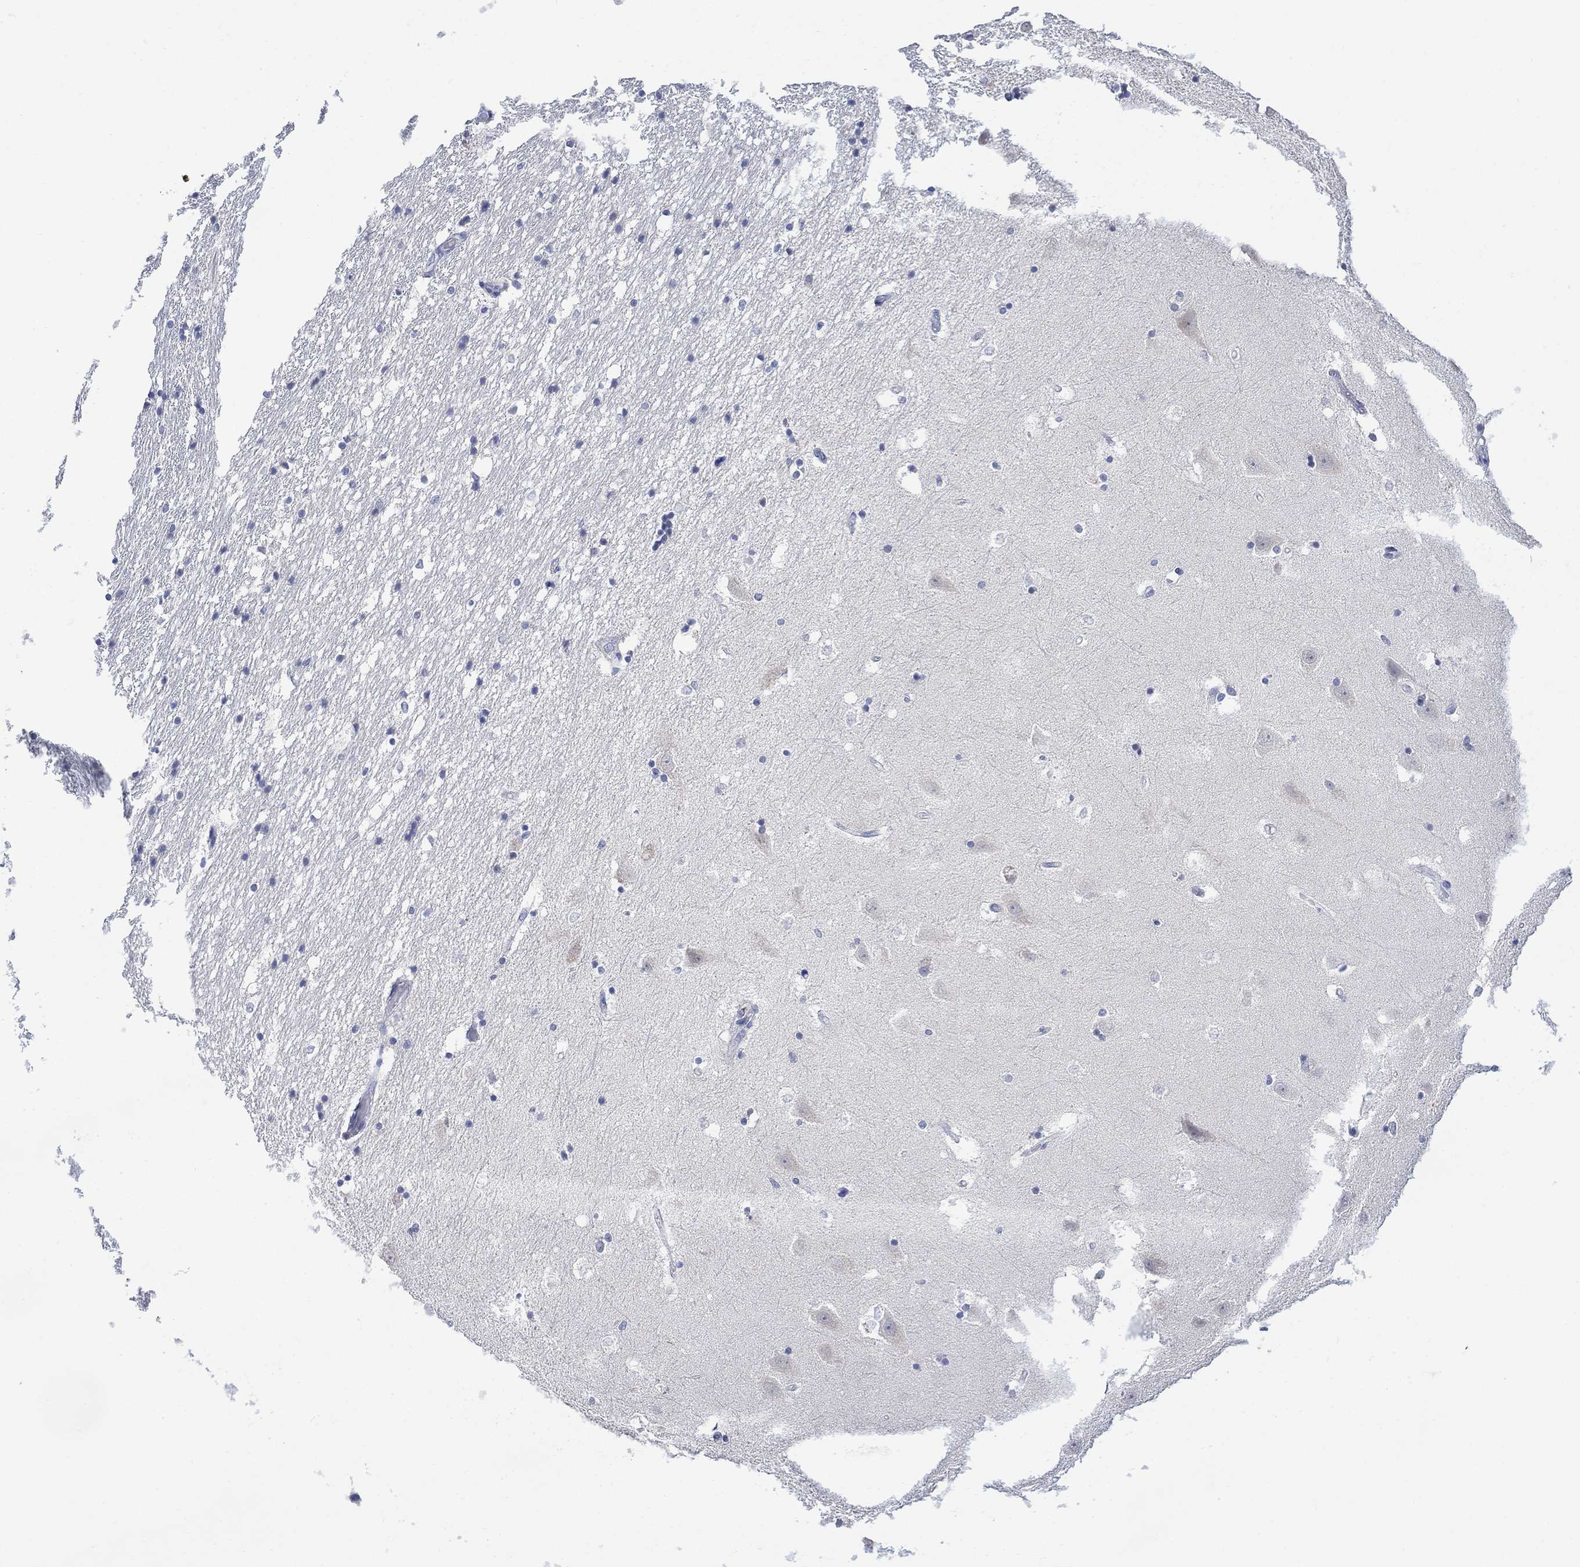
{"staining": {"intensity": "negative", "quantity": "none", "location": "none"}, "tissue": "hippocampus", "cell_type": "Glial cells", "image_type": "normal", "snomed": [{"axis": "morphology", "description": "Normal tissue, NOS"}, {"axis": "topography", "description": "Hippocampus"}], "caption": "A histopathology image of hippocampus stained for a protein exhibits no brown staining in glial cells. (DAB IHC, high magnification).", "gene": "FBP2", "patient": {"sex": "male", "age": 49}}